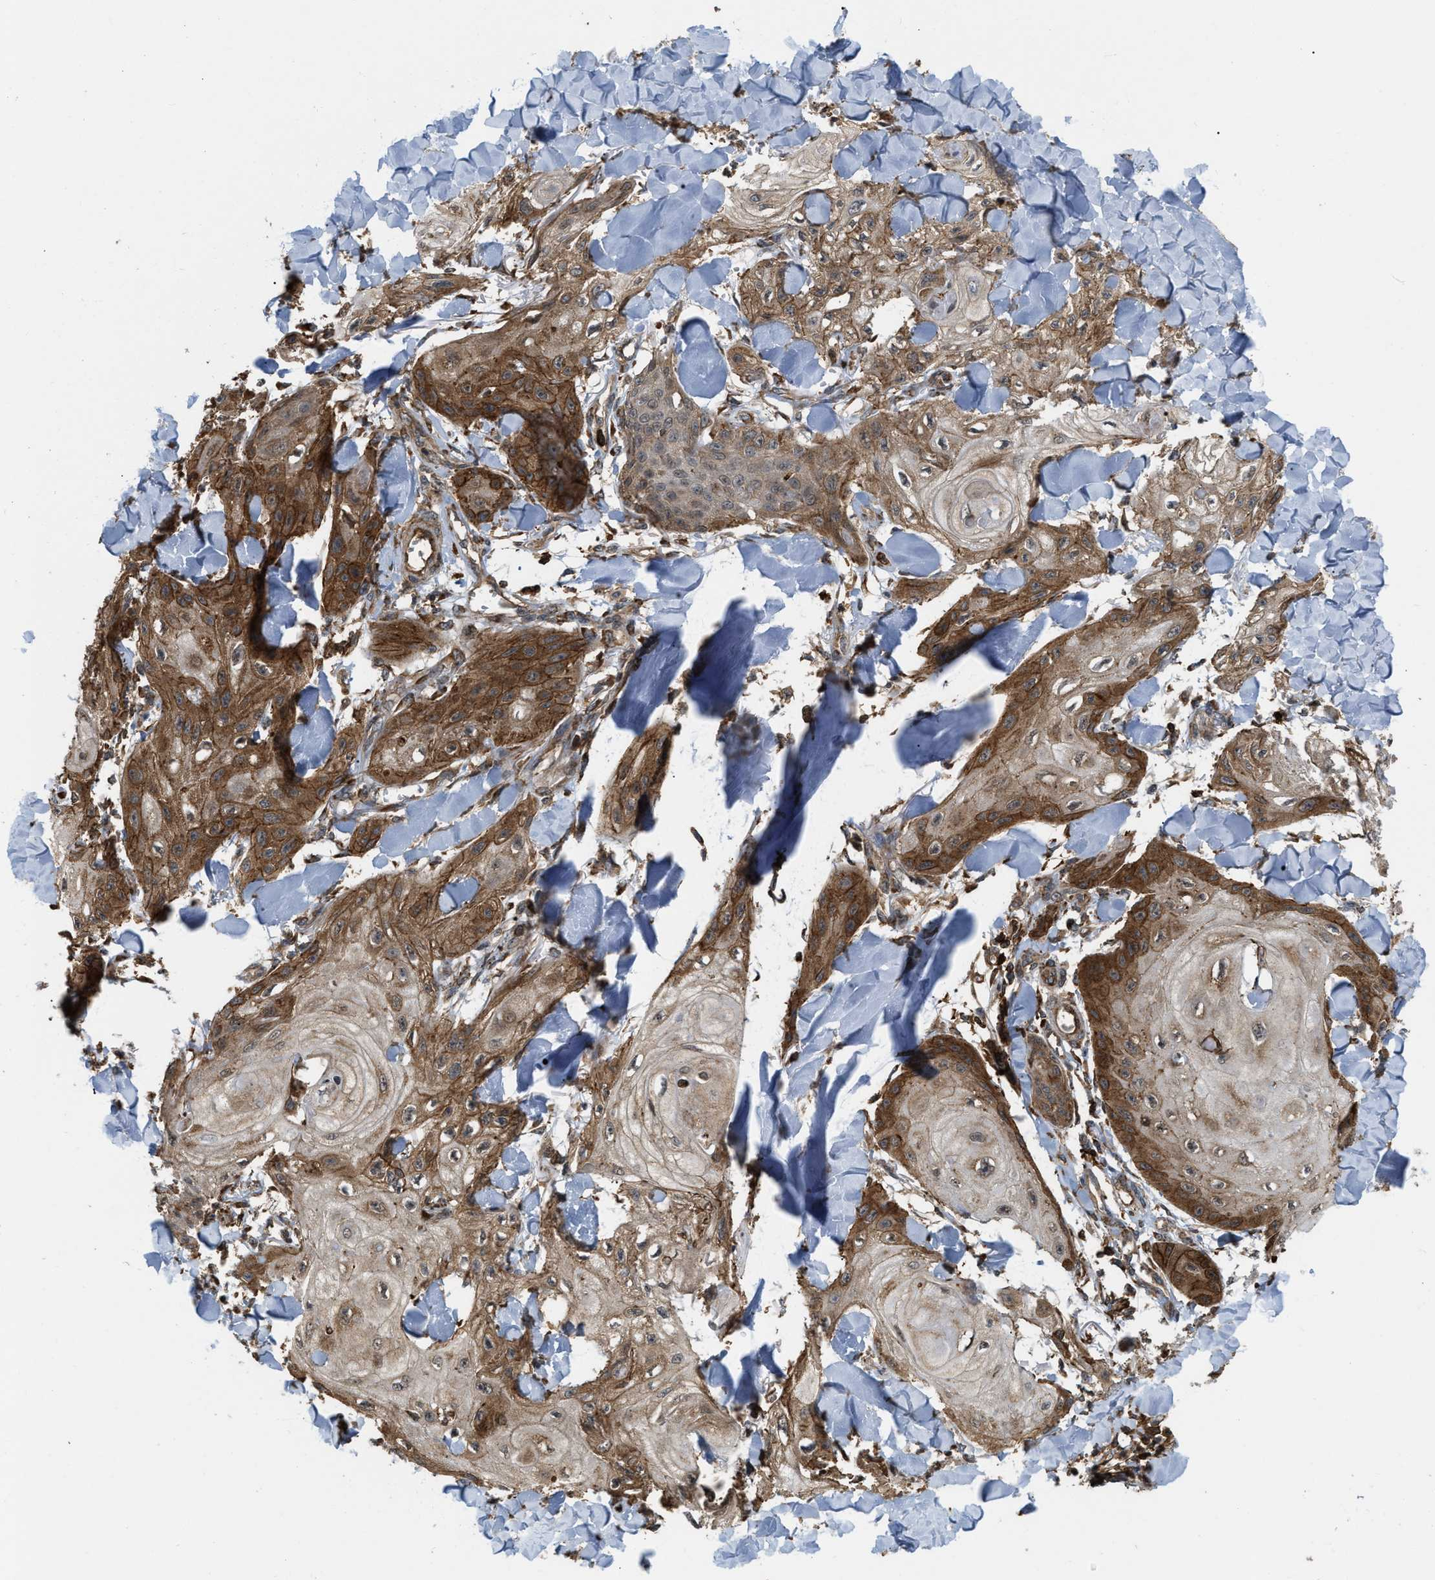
{"staining": {"intensity": "strong", "quantity": ">75%", "location": "cytoplasmic/membranous"}, "tissue": "skin cancer", "cell_type": "Tumor cells", "image_type": "cancer", "snomed": [{"axis": "morphology", "description": "Squamous cell carcinoma, NOS"}, {"axis": "topography", "description": "Skin"}], "caption": "Protein expression analysis of skin cancer demonstrates strong cytoplasmic/membranous expression in about >75% of tumor cells.", "gene": "IQCE", "patient": {"sex": "male", "age": 74}}